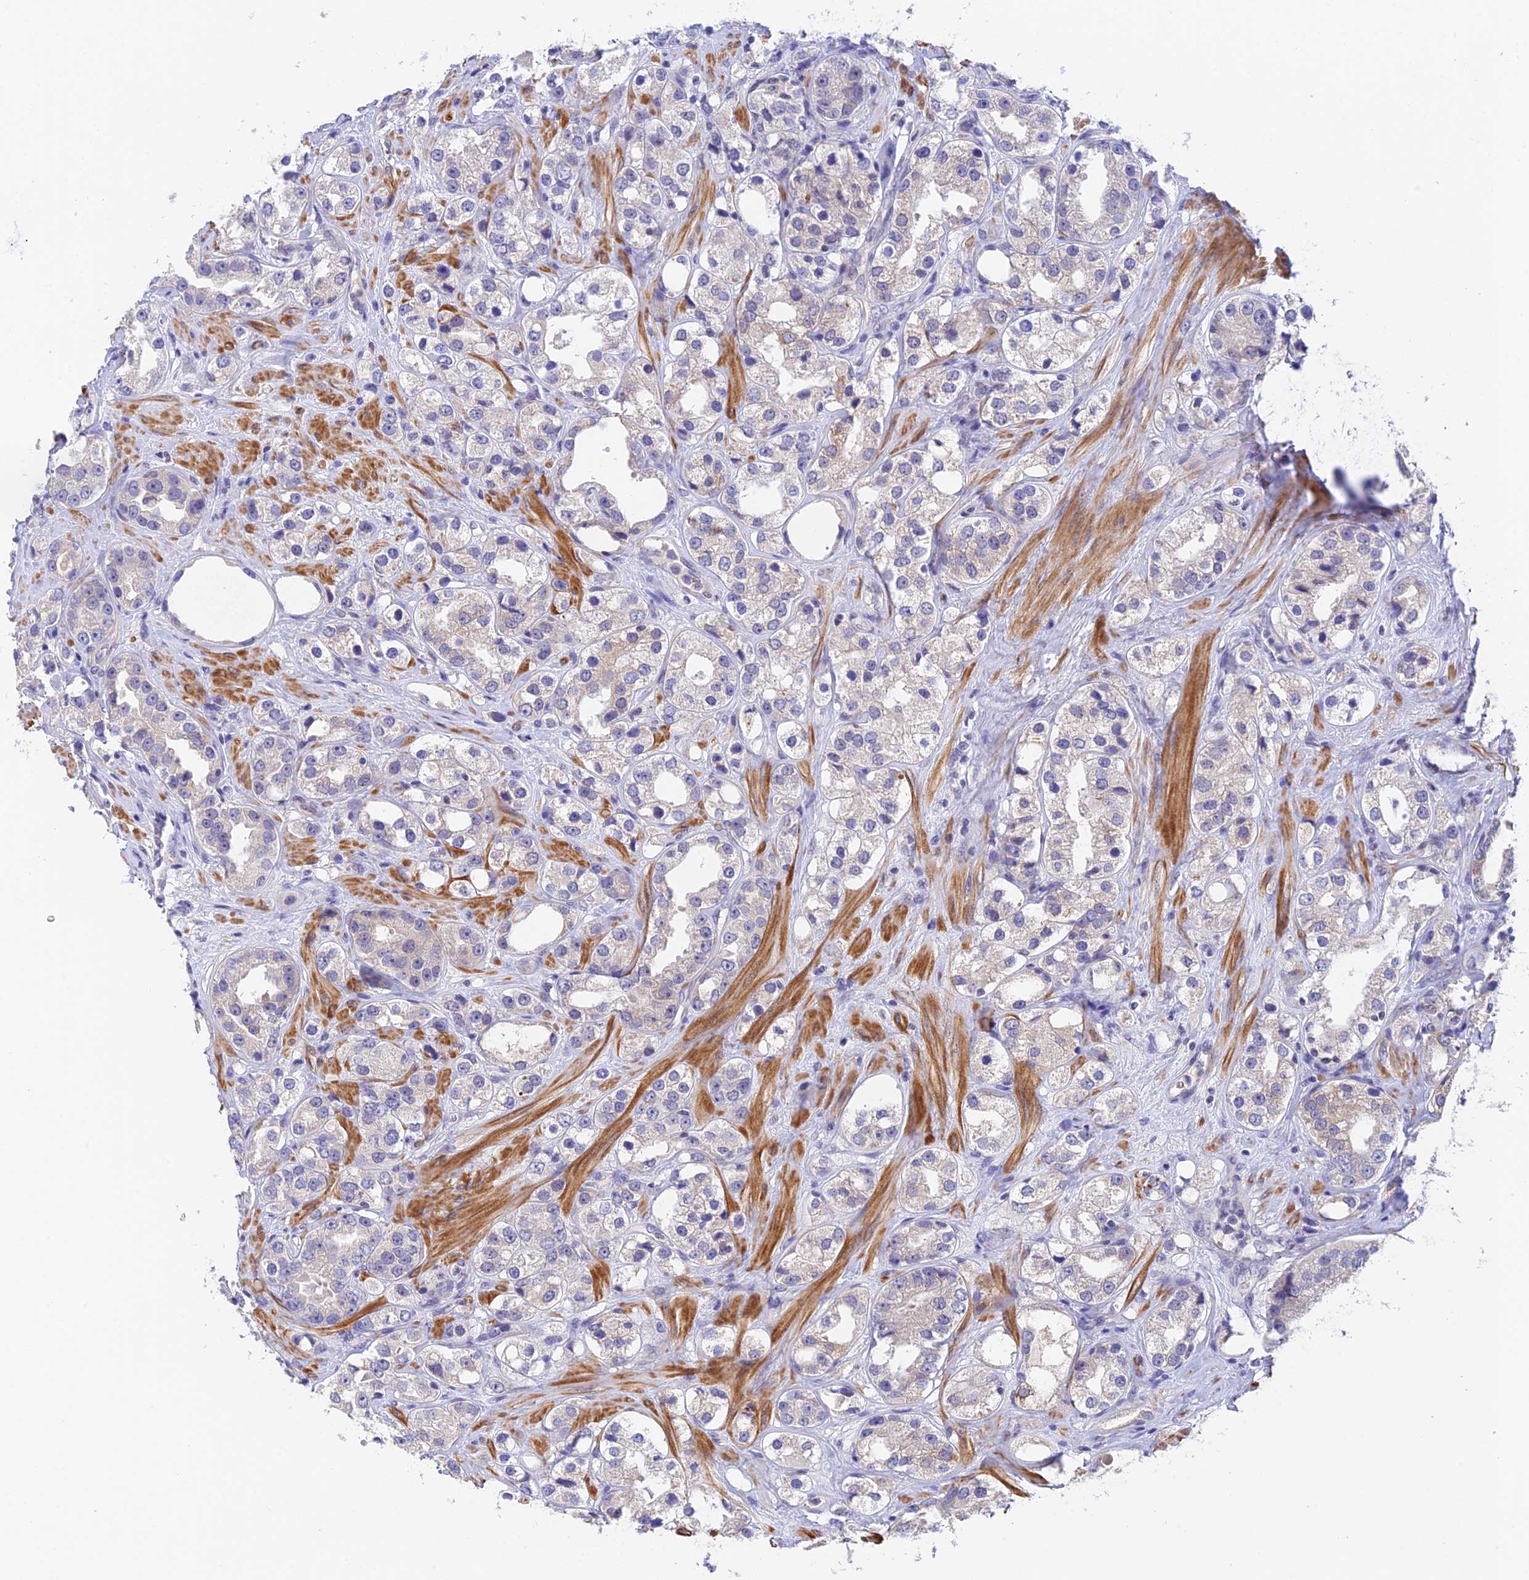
{"staining": {"intensity": "negative", "quantity": "none", "location": "none"}, "tissue": "prostate cancer", "cell_type": "Tumor cells", "image_type": "cancer", "snomed": [{"axis": "morphology", "description": "Adenocarcinoma, NOS"}, {"axis": "topography", "description": "Prostate"}], "caption": "This is an immunohistochemistry (IHC) photomicrograph of human prostate cancer (adenocarcinoma). There is no staining in tumor cells.", "gene": "CWH43", "patient": {"sex": "male", "age": 79}}